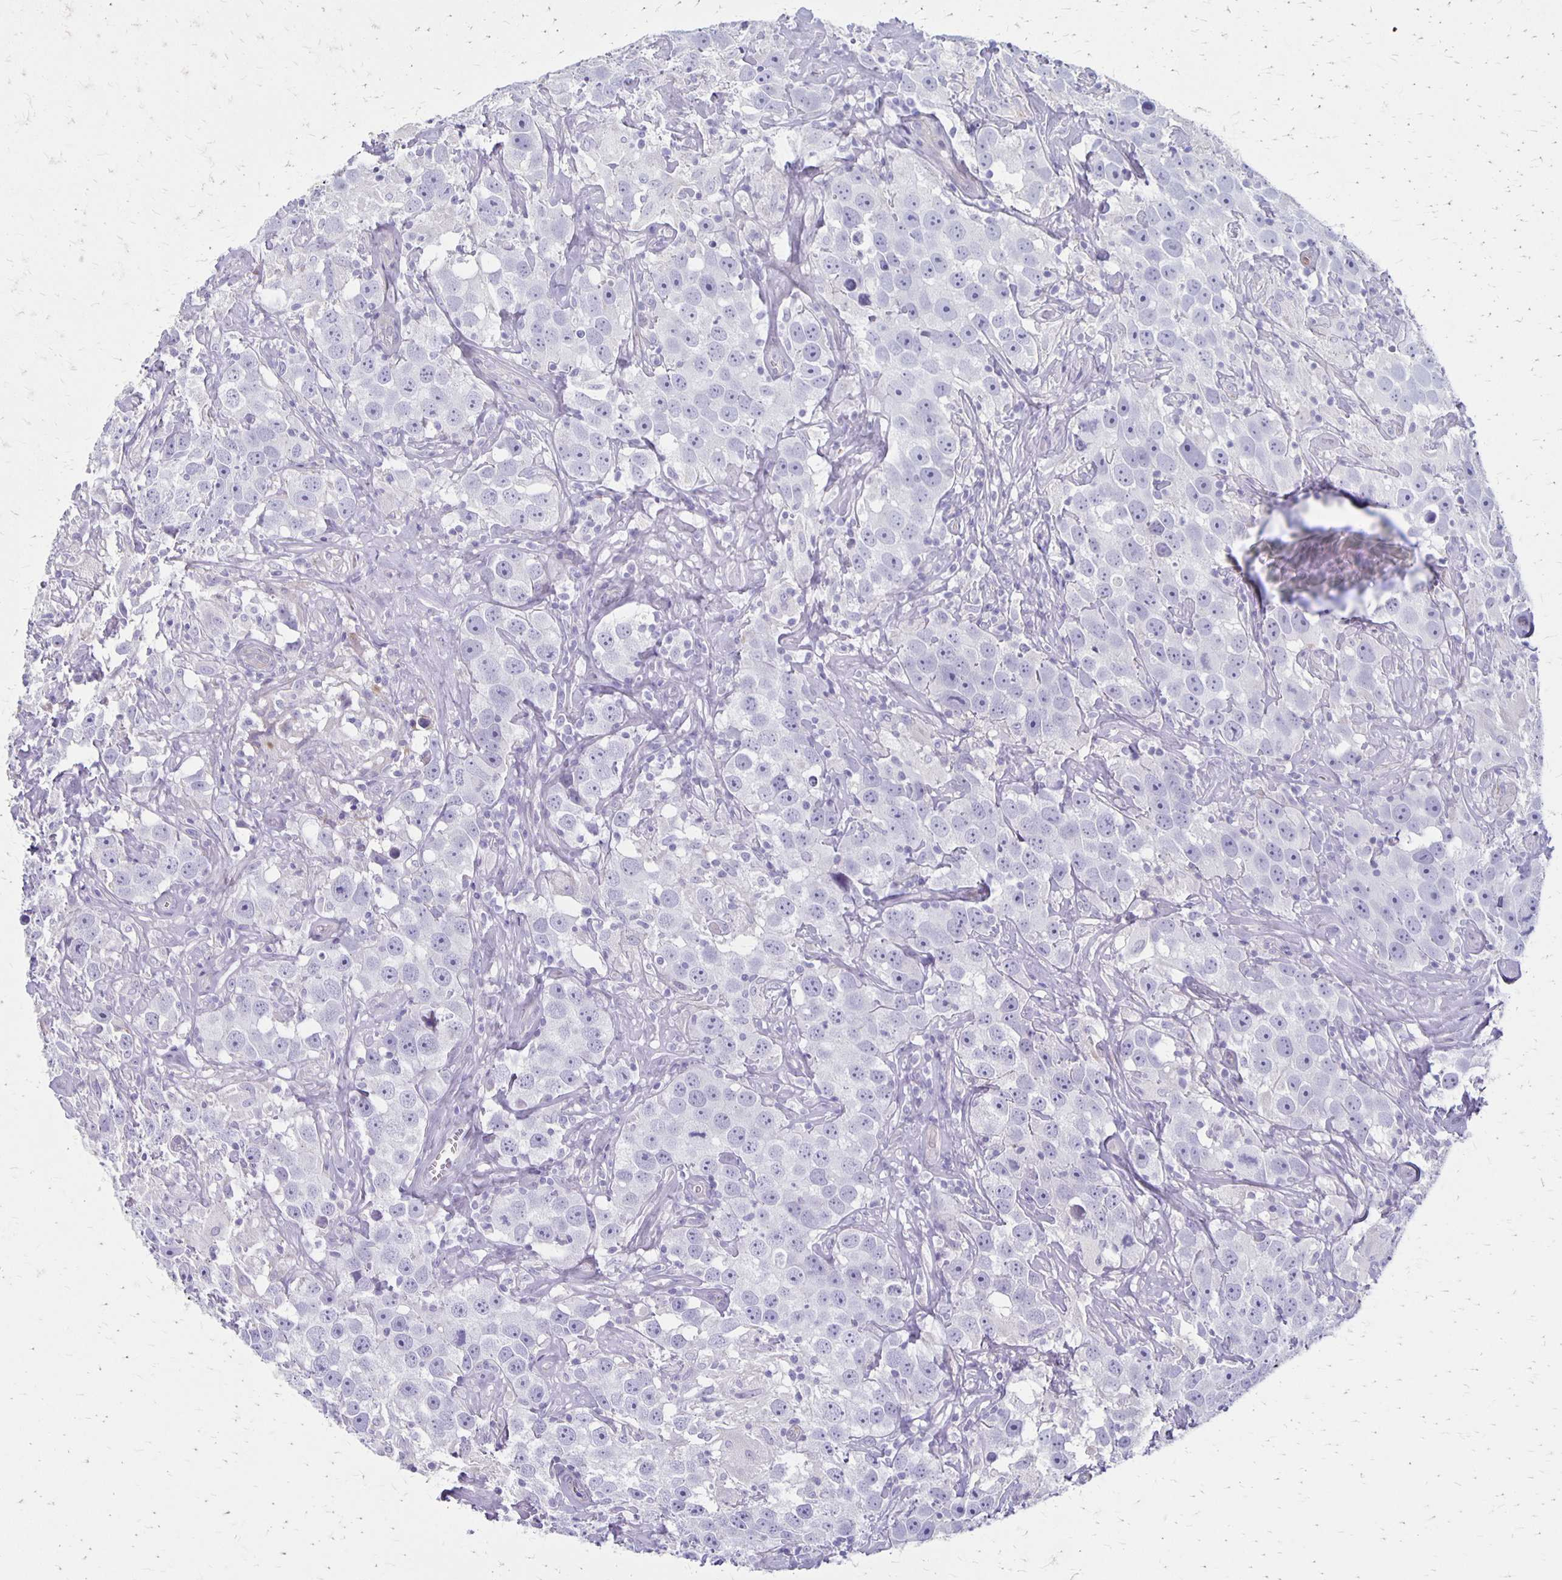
{"staining": {"intensity": "negative", "quantity": "none", "location": "none"}, "tissue": "testis cancer", "cell_type": "Tumor cells", "image_type": "cancer", "snomed": [{"axis": "morphology", "description": "Seminoma, NOS"}, {"axis": "topography", "description": "Testis"}], "caption": "This photomicrograph is of testis cancer (seminoma) stained with immunohistochemistry (IHC) to label a protein in brown with the nuclei are counter-stained blue. There is no staining in tumor cells.", "gene": "HOMER1", "patient": {"sex": "male", "age": 49}}